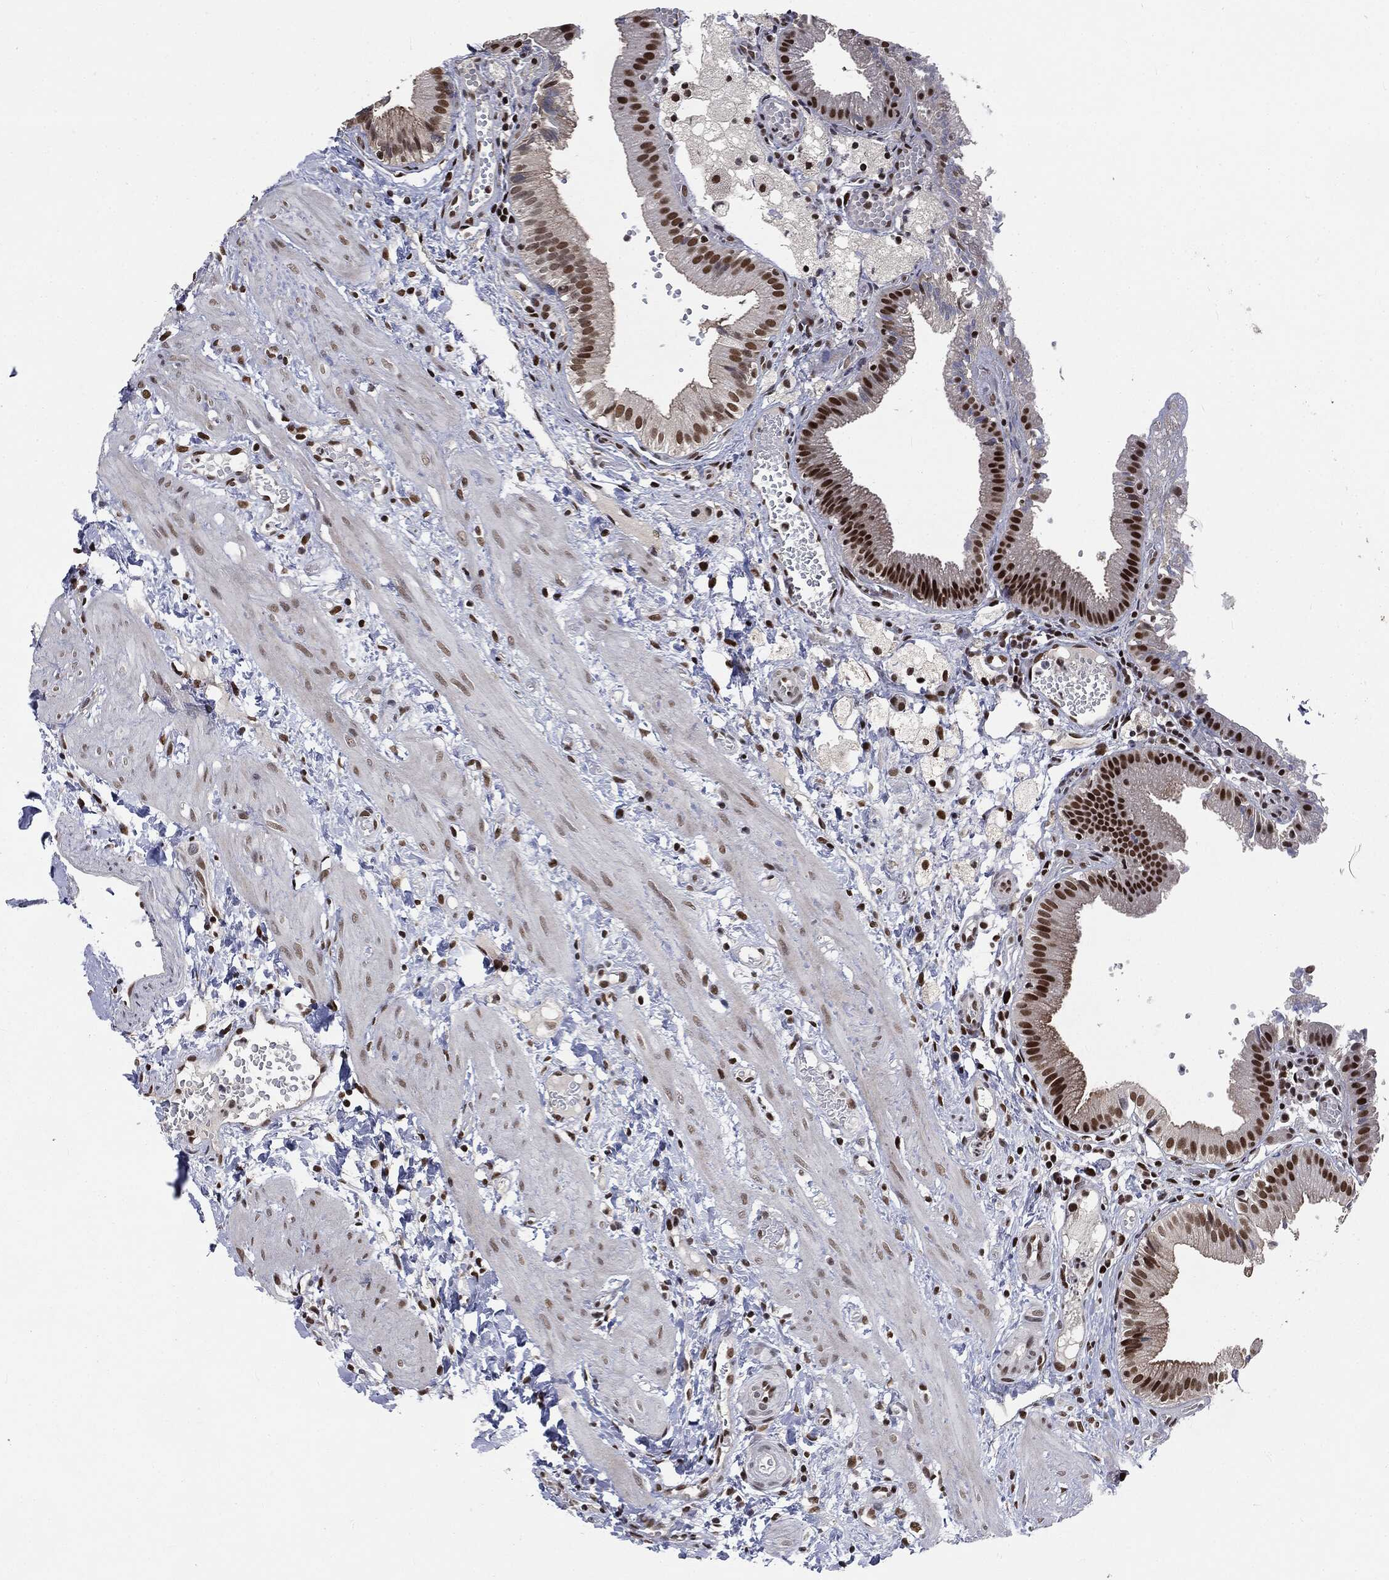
{"staining": {"intensity": "strong", "quantity": ">75%", "location": "nuclear"}, "tissue": "gallbladder", "cell_type": "Glandular cells", "image_type": "normal", "snomed": [{"axis": "morphology", "description": "Normal tissue, NOS"}, {"axis": "topography", "description": "Gallbladder"}], "caption": "Protein staining of normal gallbladder demonstrates strong nuclear staining in about >75% of glandular cells. The protein of interest is shown in brown color, while the nuclei are stained blue.", "gene": "DPH2", "patient": {"sex": "female", "age": 24}}